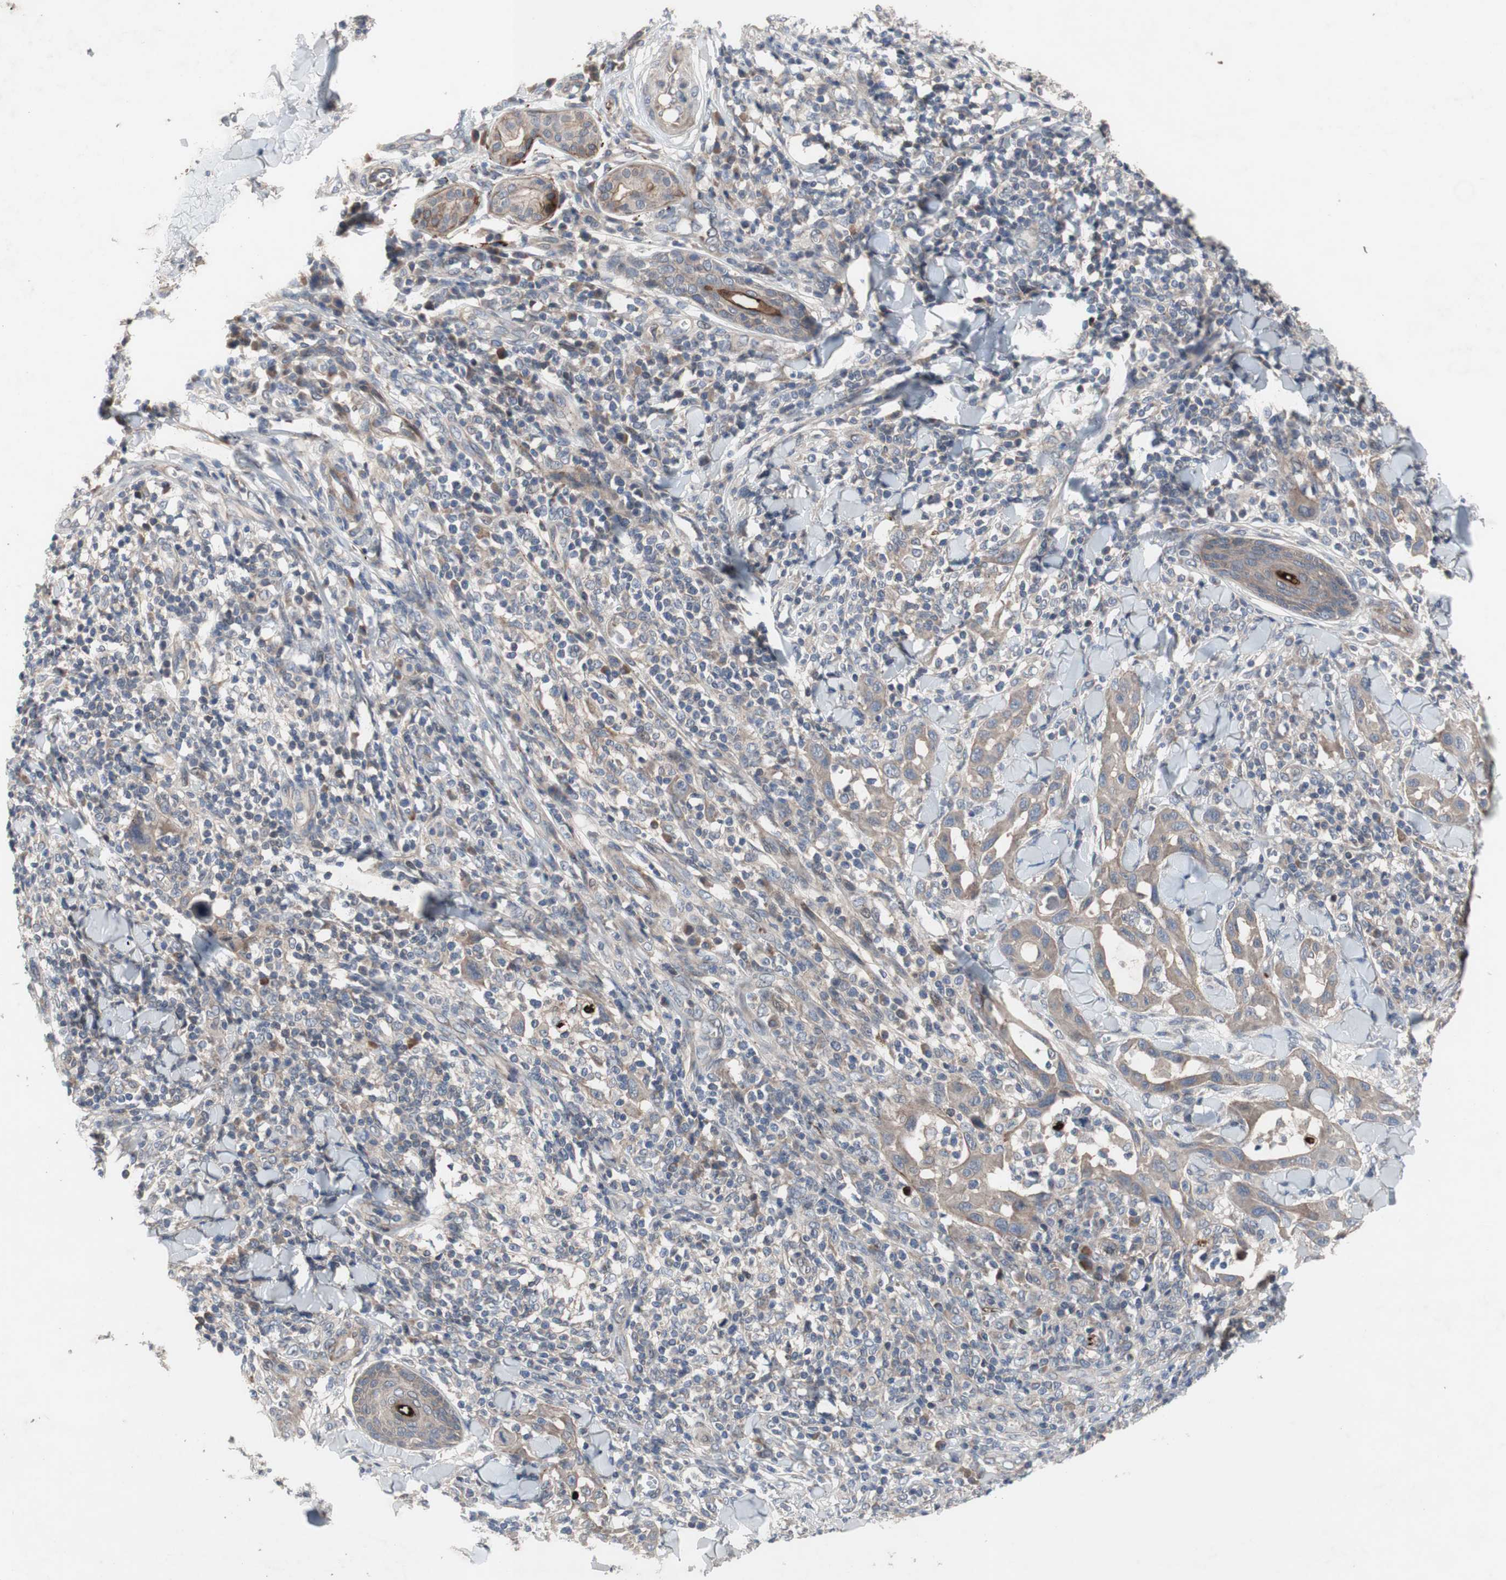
{"staining": {"intensity": "weak", "quantity": ">75%", "location": "cytoplasmic/membranous"}, "tissue": "skin cancer", "cell_type": "Tumor cells", "image_type": "cancer", "snomed": [{"axis": "morphology", "description": "Squamous cell carcinoma, NOS"}, {"axis": "topography", "description": "Skin"}], "caption": "Weak cytoplasmic/membranous protein staining is appreciated in approximately >75% of tumor cells in squamous cell carcinoma (skin). The protein of interest is stained brown, and the nuclei are stained in blue (DAB (3,3'-diaminobenzidine) IHC with brightfield microscopy, high magnification).", "gene": "OAZ1", "patient": {"sex": "male", "age": 24}}